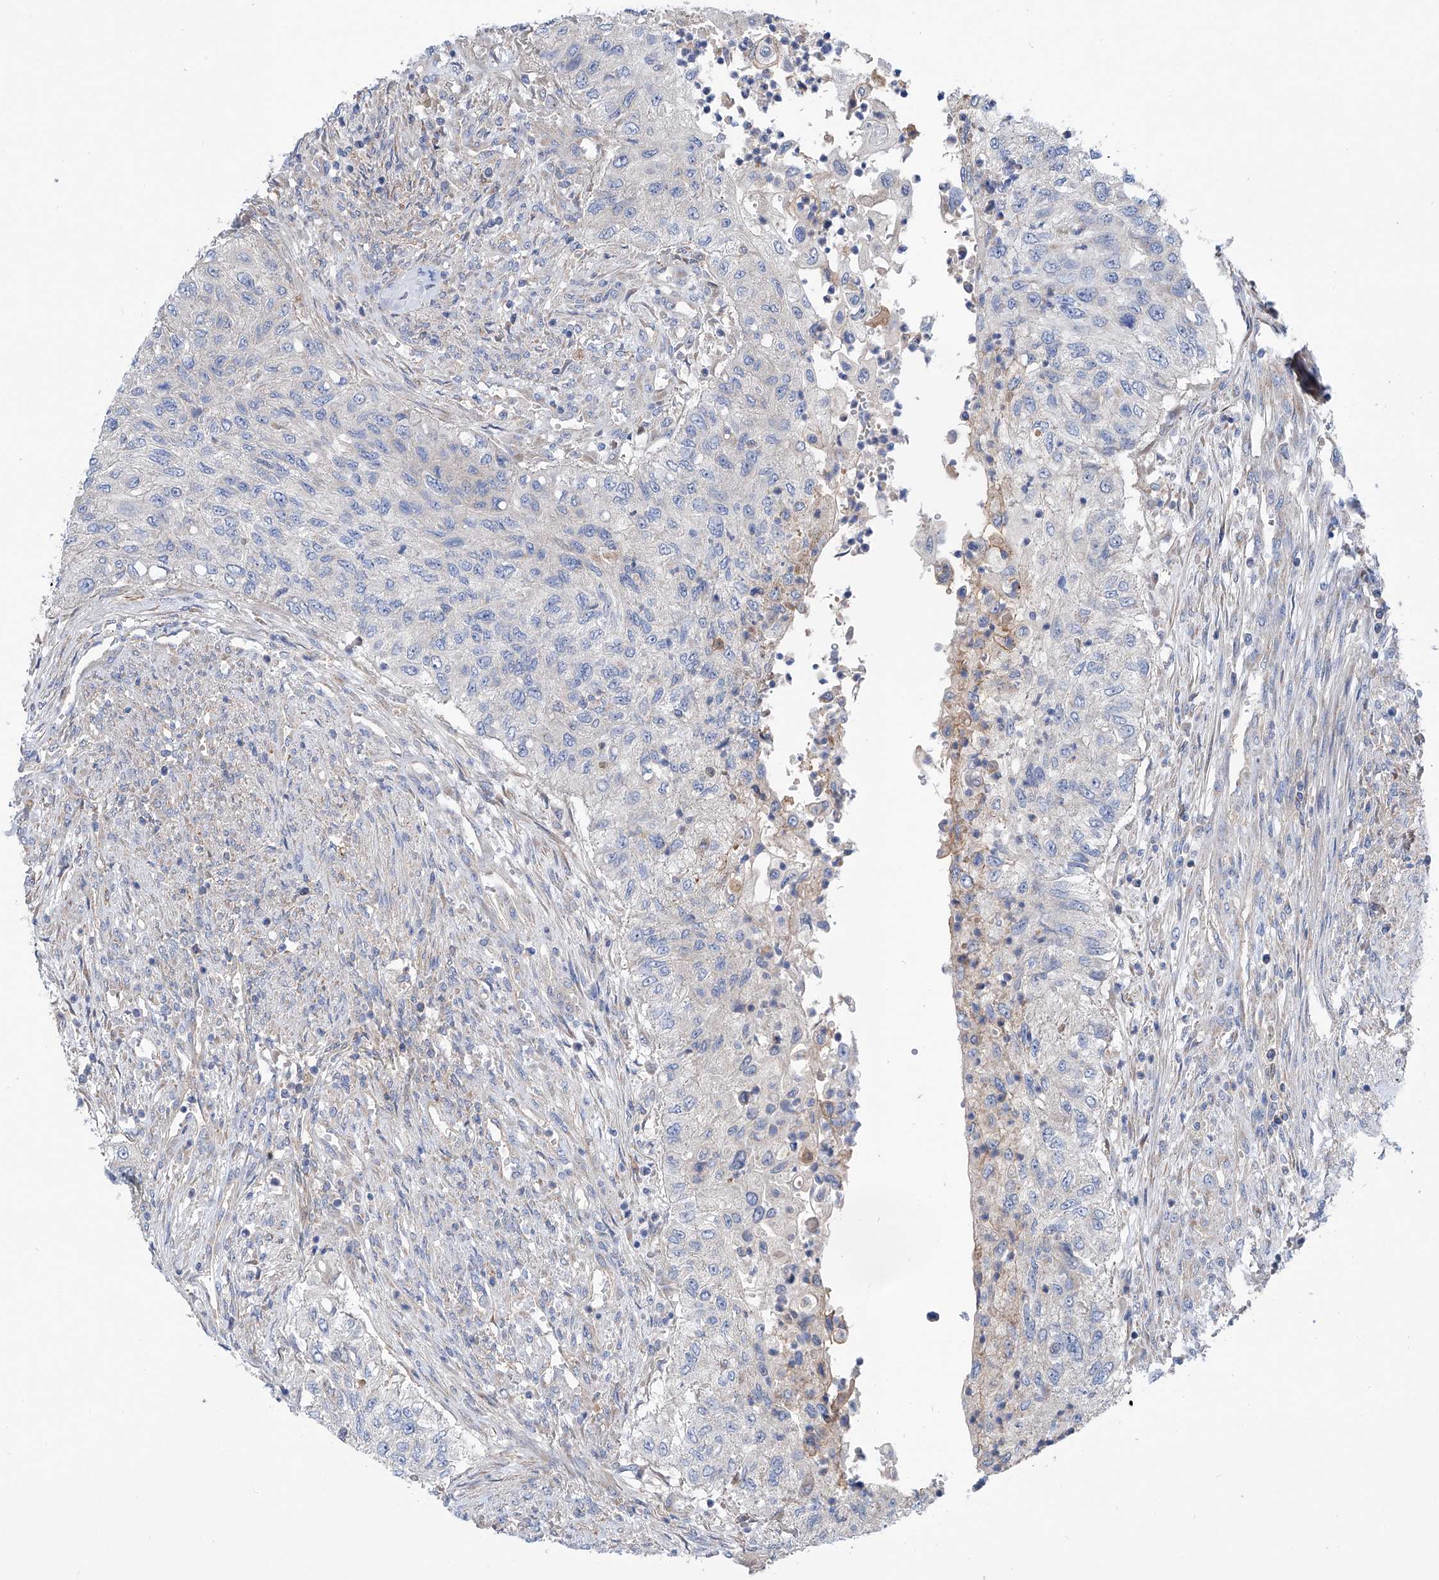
{"staining": {"intensity": "negative", "quantity": "none", "location": "none"}, "tissue": "urothelial cancer", "cell_type": "Tumor cells", "image_type": "cancer", "snomed": [{"axis": "morphology", "description": "Urothelial carcinoma, High grade"}, {"axis": "topography", "description": "Urinary bladder"}], "caption": "A micrograph of urothelial cancer stained for a protein reveals no brown staining in tumor cells.", "gene": "SLC22A7", "patient": {"sex": "female", "age": 60}}